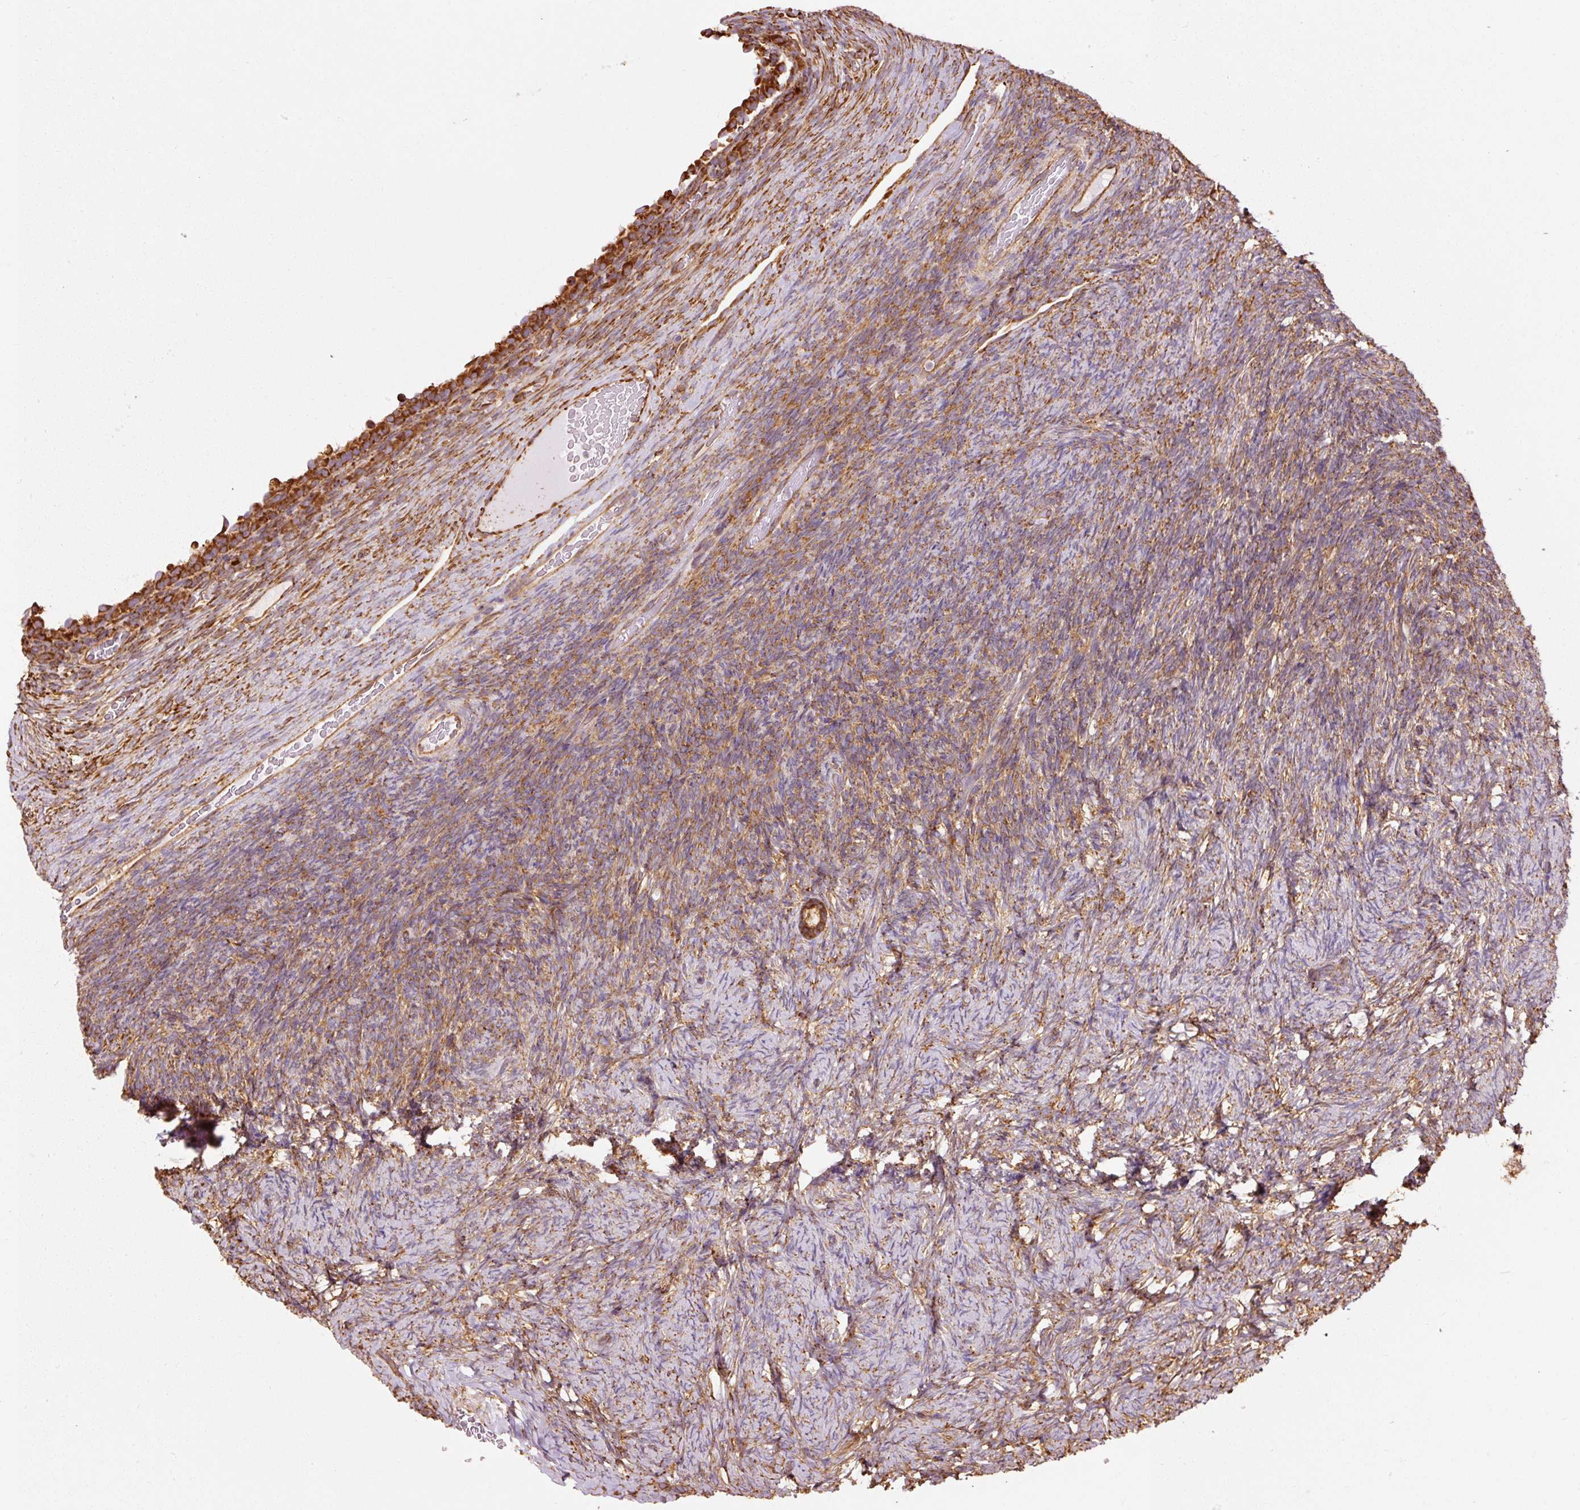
{"staining": {"intensity": "strong", "quantity": ">75%", "location": "cytoplasmic/membranous"}, "tissue": "ovary", "cell_type": "Follicle cells", "image_type": "normal", "snomed": [{"axis": "morphology", "description": "Normal tissue, NOS"}, {"axis": "topography", "description": "Ovary"}], "caption": "This micrograph exhibits benign ovary stained with immunohistochemistry (IHC) to label a protein in brown. The cytoplasmic/membranous of follicle cells show strong positivity for the protein. Nuclei are counter-stained blue.", "gene": "ENSG00000256500", "patient": {"sex": "female", "age": 34}}